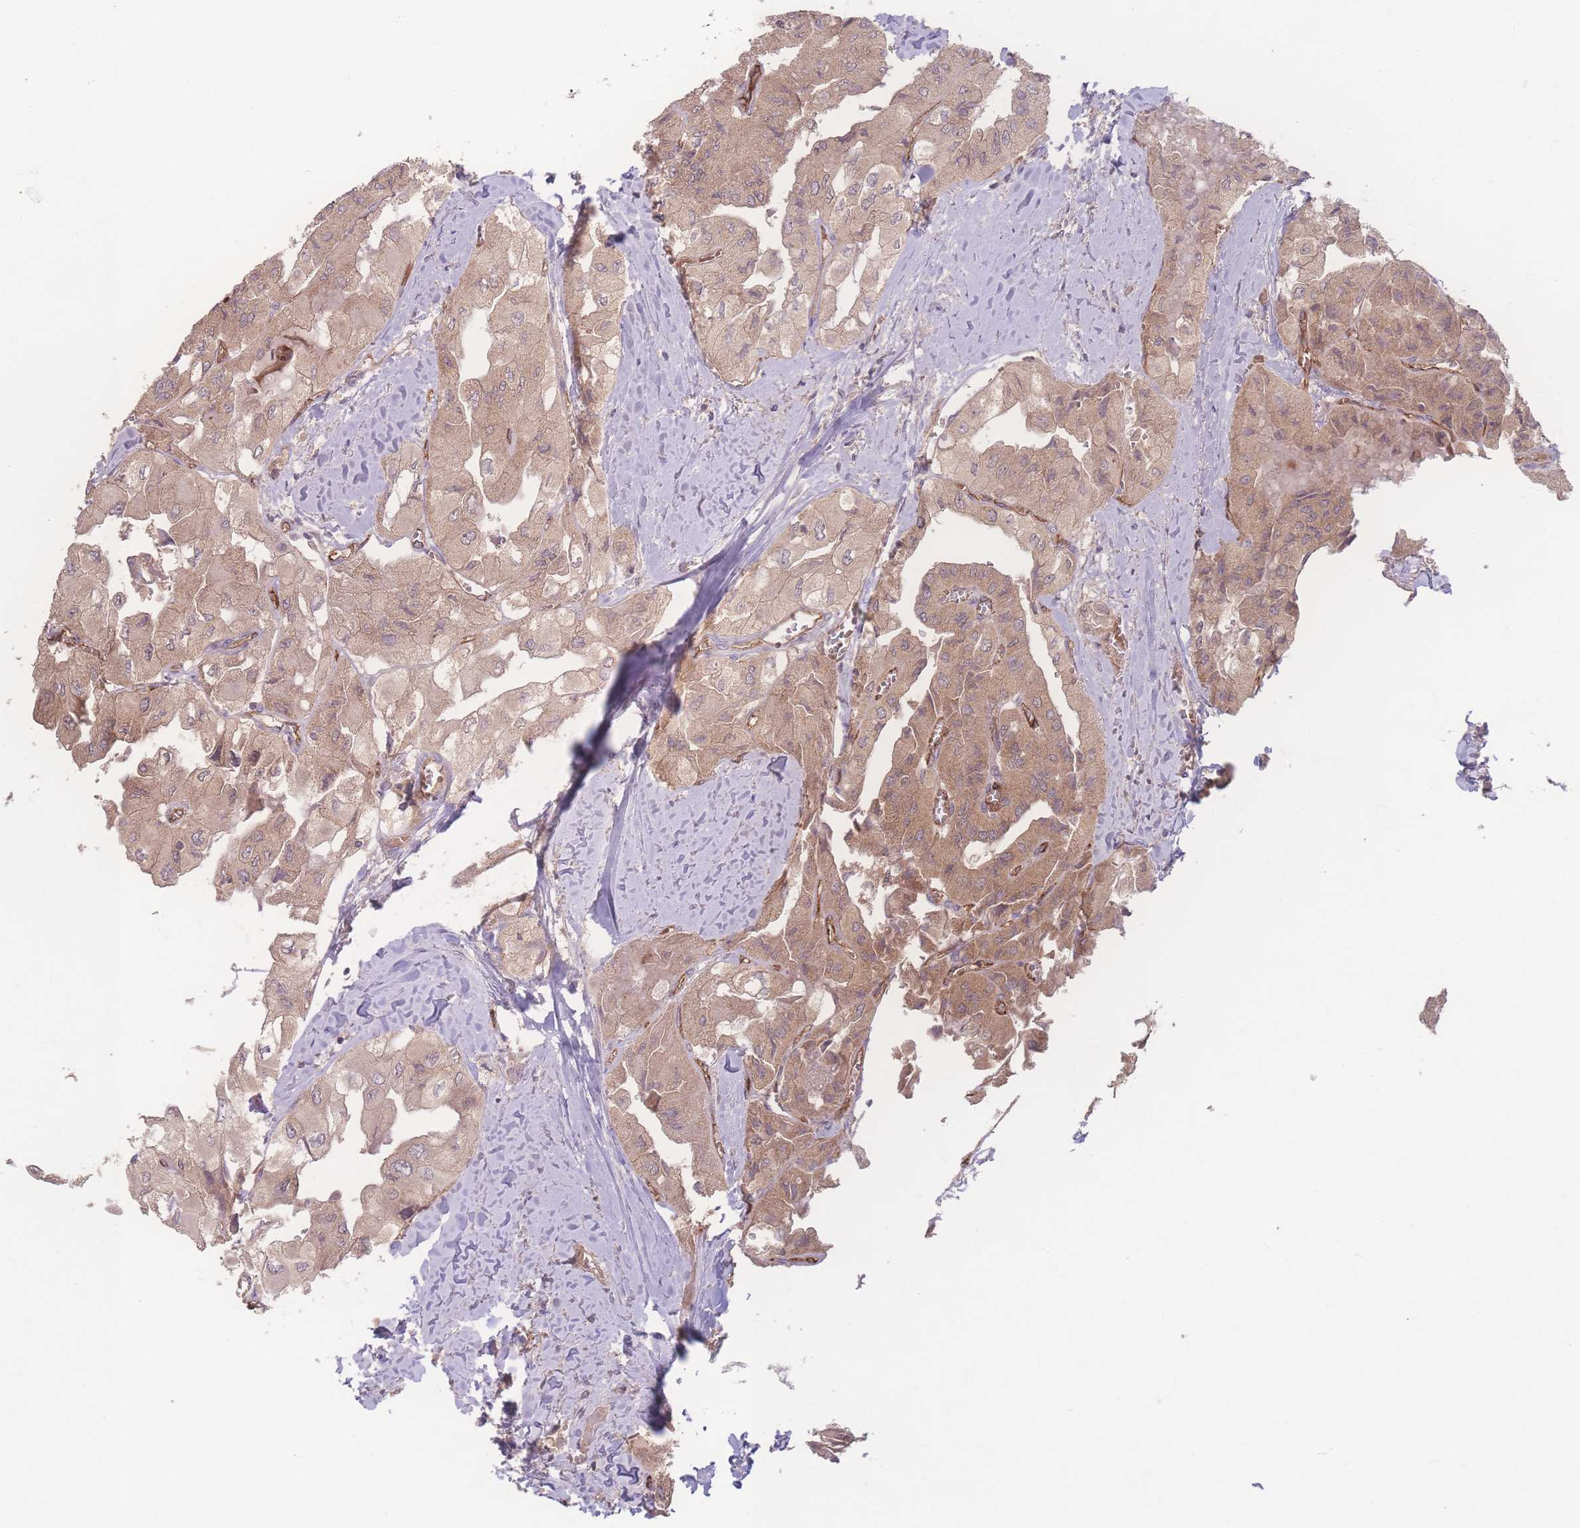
{"staining": {"intensity": "moderate", "quantity": ">75%", "location": "cytoplasmic/membranous"}, "tissue": "thyroid cancer", "cell_type": "Tumor cells", "image_type": "cancer", "snomed": [{"axis": "morphology", "description": "Normal tissue, NOS"}, {"axis": "morphology", "description": "Papillary adenocarcinoma, NOS"}, {"axis": "topography", "description": "Thyroid gland"}], "caption": "Tumor cells exhibit medium levels of moderate cytoplasmic/membranous expression in about >75% of cells in thyroid cancer.", "gene": "INSR", "patient": {"sex": "female", "age": 59}}